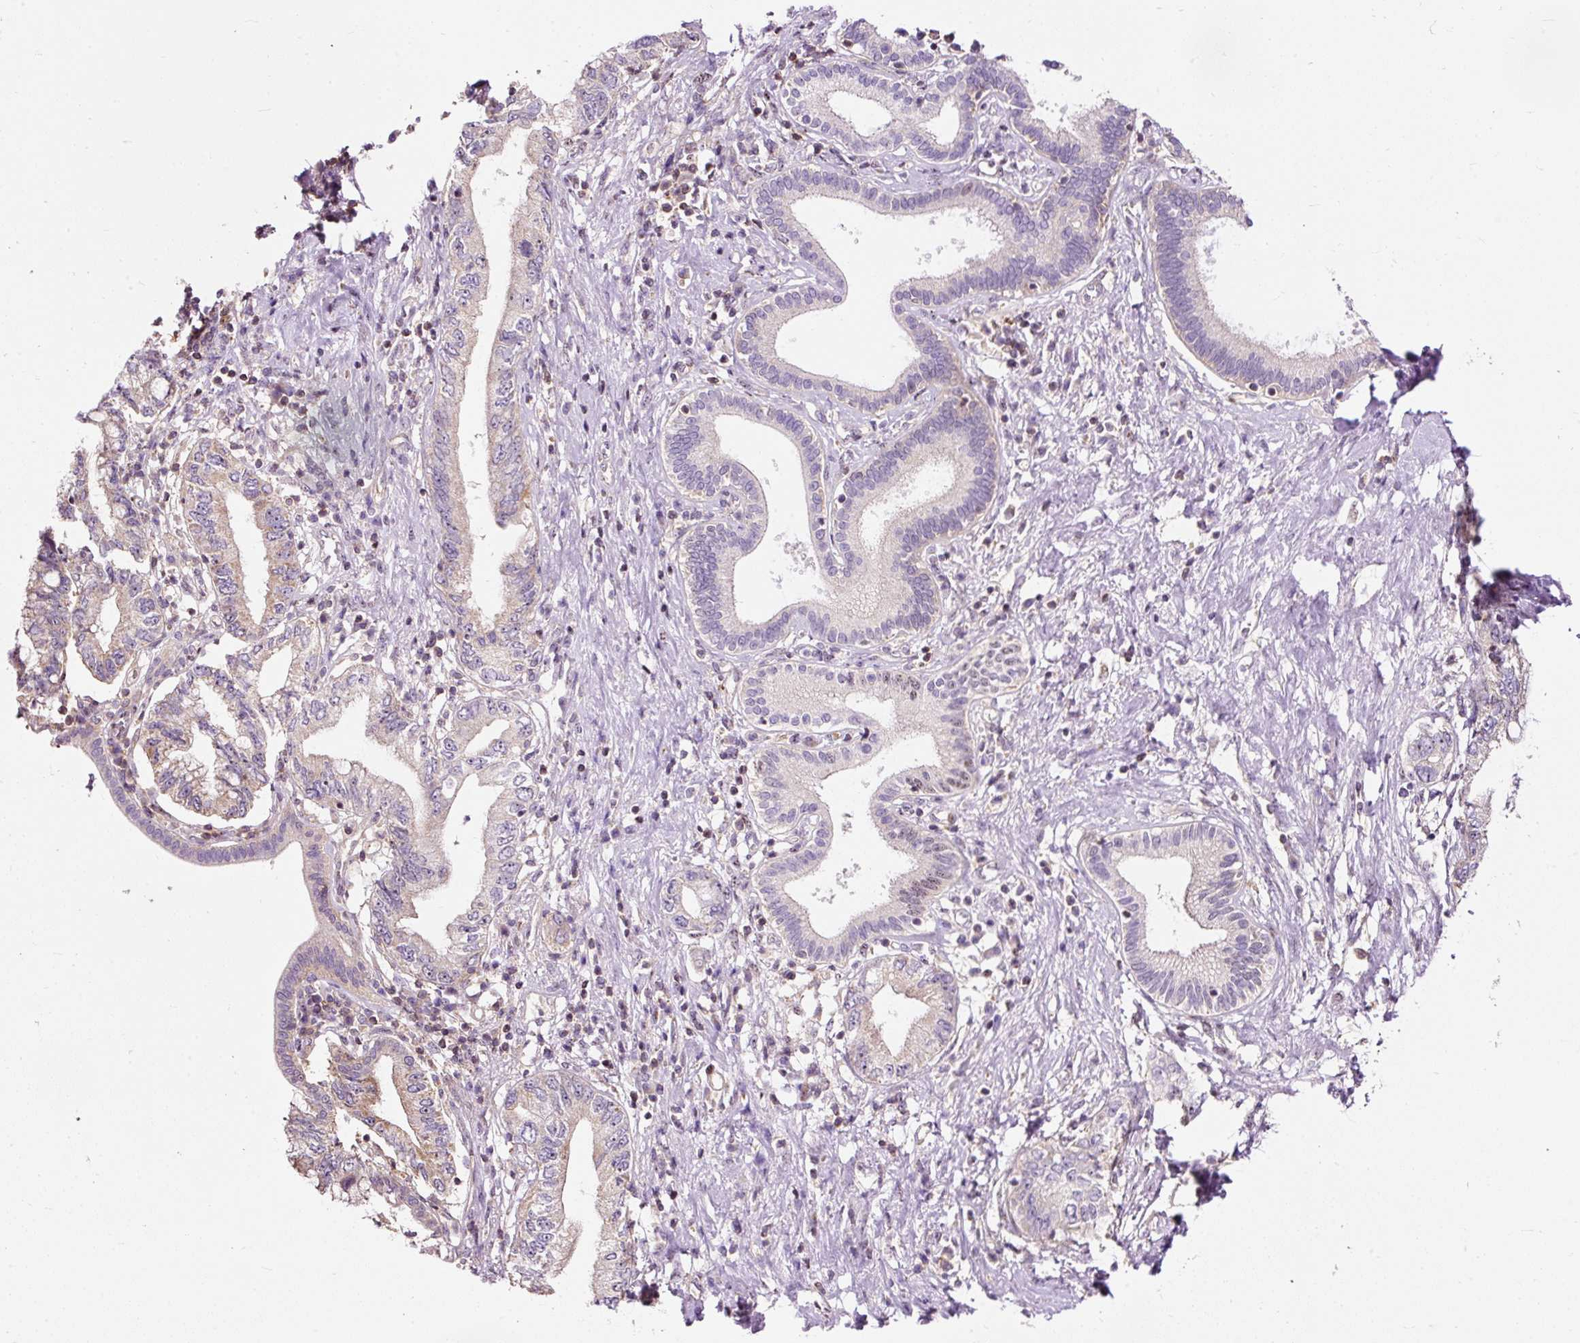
{"staining": {"intensity": "weak", "quantity": "<25%", "location": "cytoplasmic/membranous"}, "tissue": "pancreatic cancer", "cell_type": "Tumor cells", "image_type": "cancer", "snomed": [{"axis": "morphology", "description": "Adenocarcinoma, NOS"}, {"axis": "topography", "description": "Pancreas"}], "caption": "Tumor cells show no significant protein expression in pancreatic adenocarcinoma.", "gene": "BOLA3", "patient": {"sex": "female", "age": 73}}